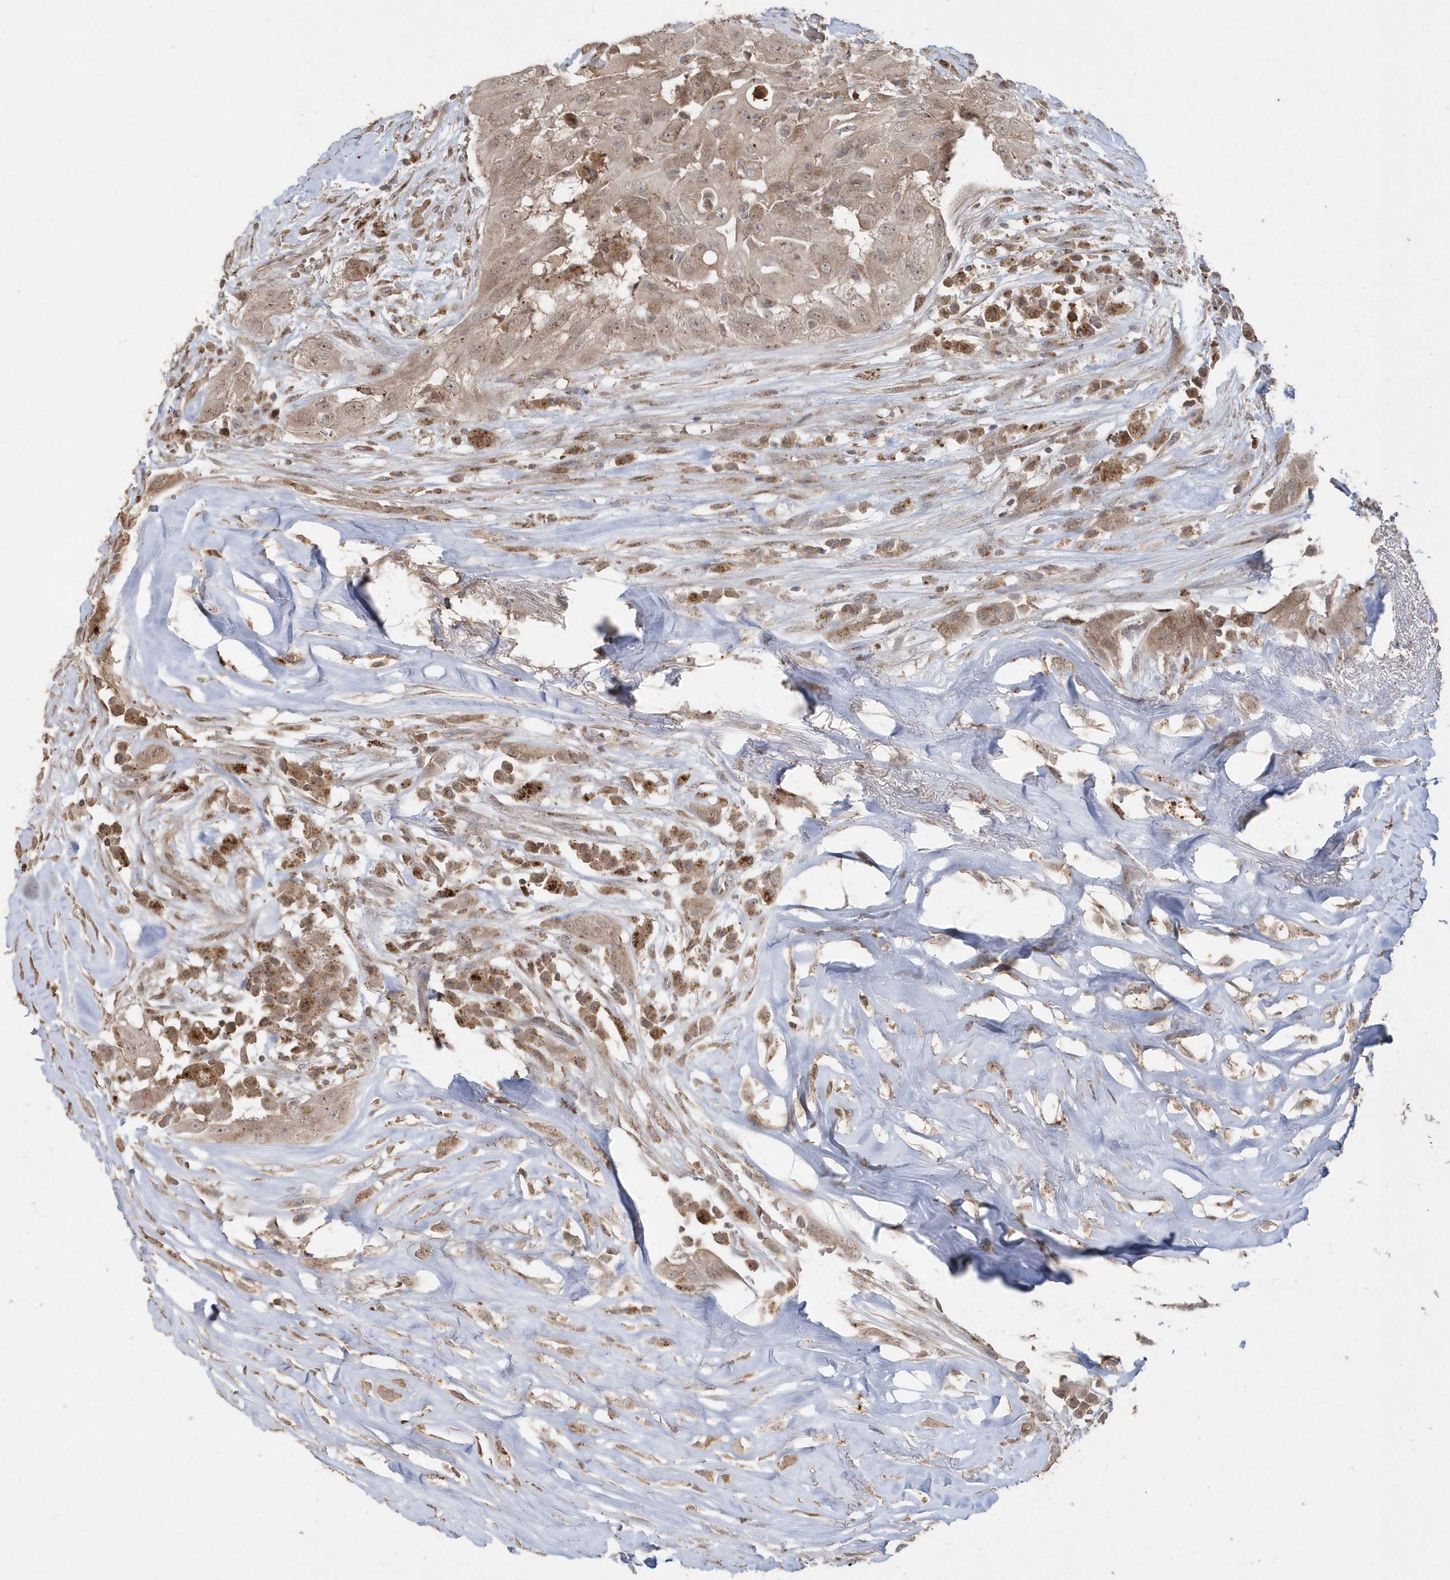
{"staining": {"intensity": "moderate", "quantity": ">75%", "location": "cytoplasmic/membranous"}, "tissue": "thyroid cancer", "cell_type": "Tumor cells", "image_type": "cancer", "snomed": [{"axis": "morphology", "description": "Papillary adenocarcinoma, NOS"}, {"axis": "topography", "description": "Thyroid gland"}], "caption": "The photomicrograph displays immunohistochemical staining of papillary adenocarcinoma (thyroid). There is moderate cytoplasmic/membranous positivity is identified in approximately >75% of tumor cells.", "gene": "GEMIN6", "patient": {"sex": "female", "age": 59}}